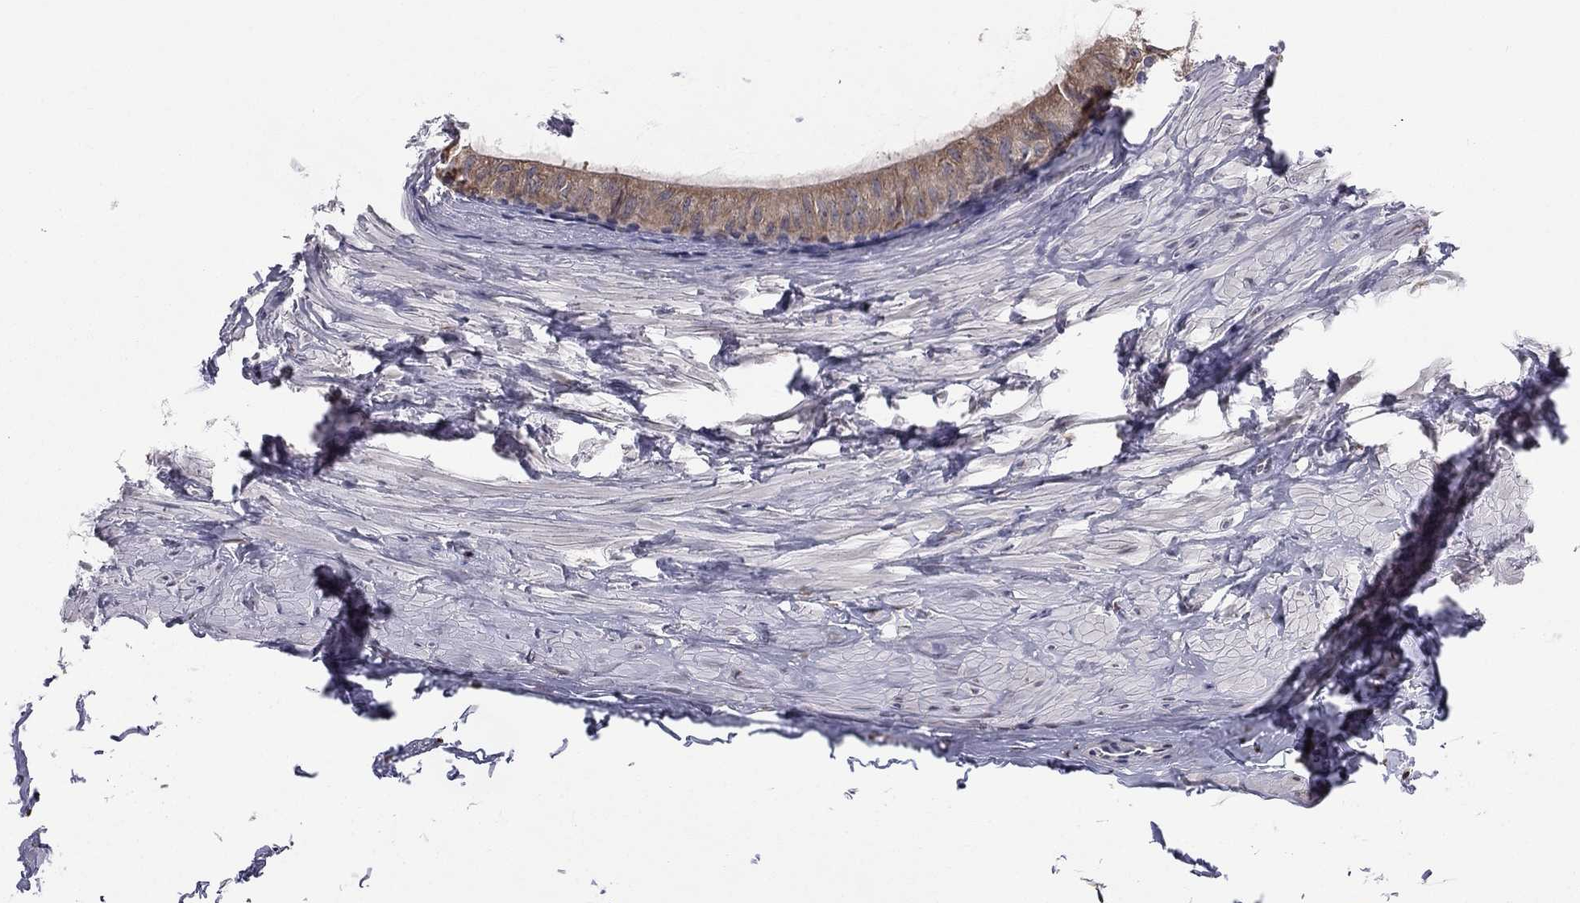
{"staining": {"intensity": "weak", "quantity": "25%-75%", "location": "cytoplasmic/membranous"}, "tissue": "epididymis", "cell_type": "Glandular cells", "image_type": "normal", "snomed": [{"axis": "morphology", "description": "Normal tissue, NOS"}, {"axis": "topography", "description": "Epididymis"}], "caption": "Protein analysis of benign epididymis shows weak cytoplasmic/membranous staining in approximately 25%-75% of glandular cells.", "gene": "HSPB2", "patient": {"sex": "male", "age": 32}}